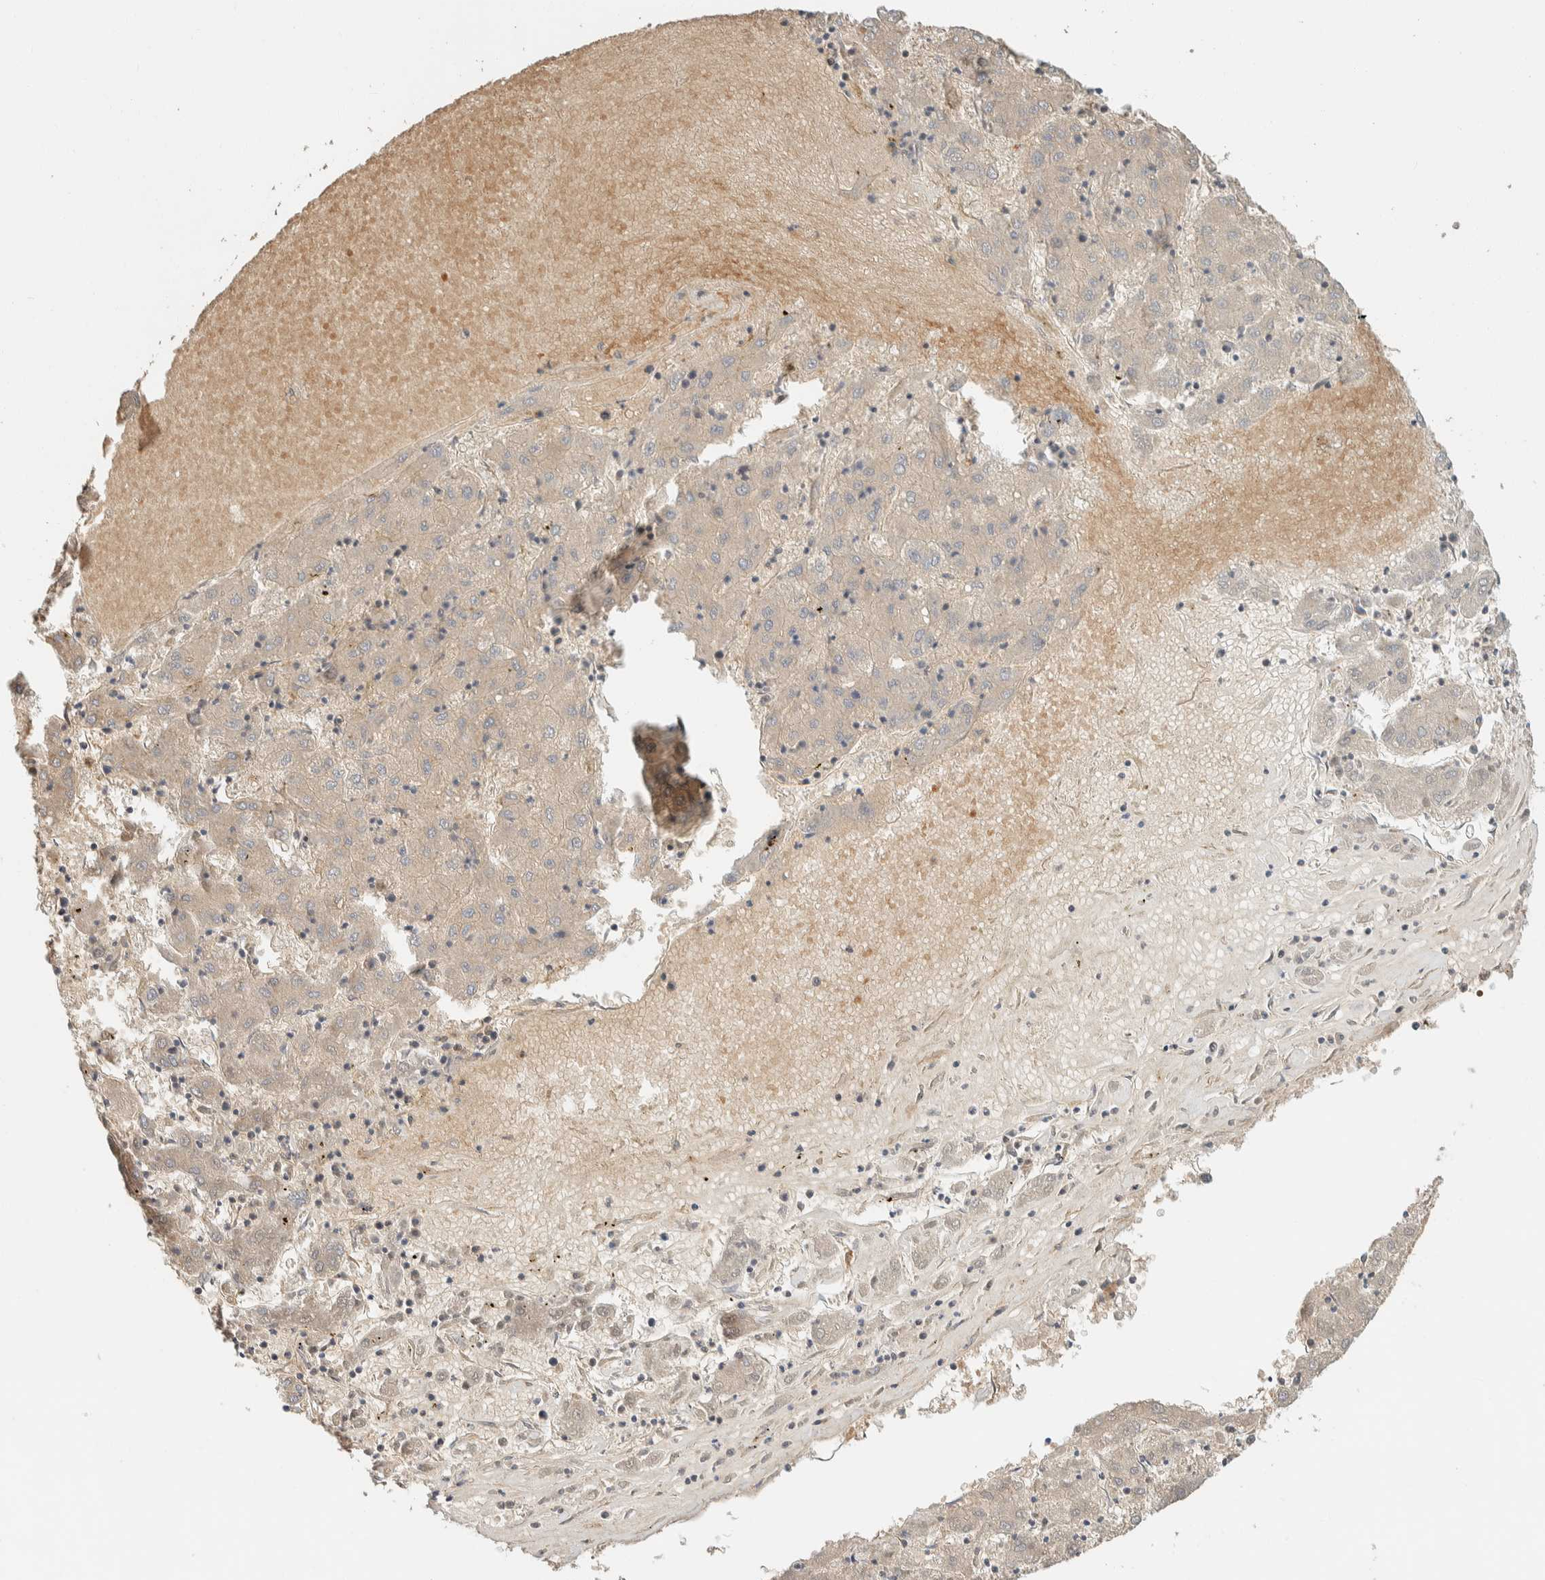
{"staining": {"intensity": "negative", "quantity": "none", "location": "none"}, "tissue": "liver cancer", "cell_type": "Tumor cells", "image_type": "cancer", "snomed": [{"axis": "morphology", "description": "Carcinoma, Hepatocellular, NOS"}, {"axis": "topography", "description": "Liver"}], "caption": "Tumor cells are negative for protein expression in human liver hepatocellular carcinoma.", "gene": "ZBTB2", "patient": {"sex": "male", "age": 72}}